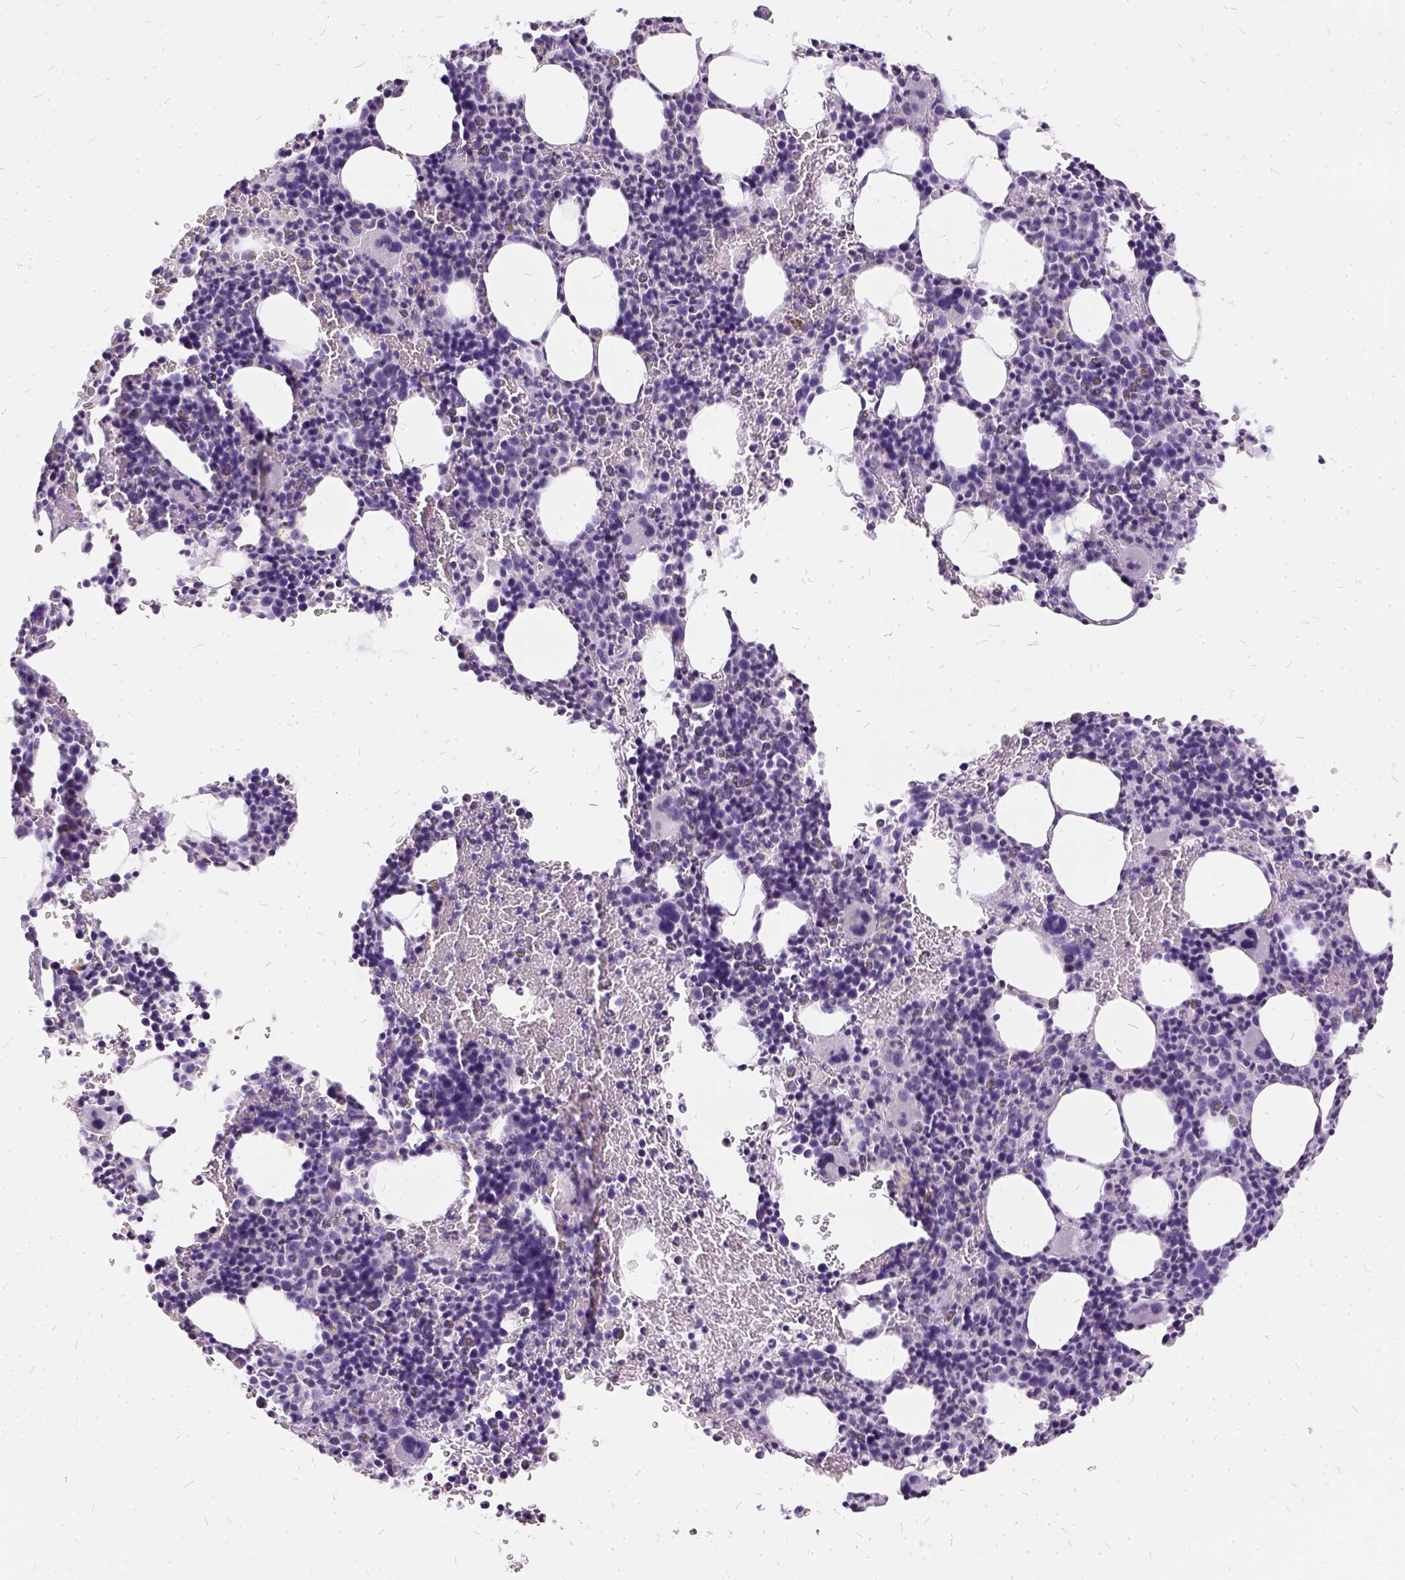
{"staining": {"intensity": "negative", "quantity": "none", "location": "none"}, "tissue": "bone marrow", "cell_type": "Hematopoietic cells", "image_type": "normal", "snomed": [{"axis": "morphology", "description": "Normal tissue, NOS"}, {"axis": "topography", "description": "Bone marrow"}], "caption": "High magnification brightfield microscopy of unremarkable bone marrow stained with DAB (brown) and counterstained with hematoxylin (blue): hematopoietic cells show no significant expression. (DAB (3,3'-diaminobenzidine) immunohistochemistry (IHC) with hematoxylin counter stain).", "gene": "FDX1", "patient": {"sex": "male", "age": 63}}